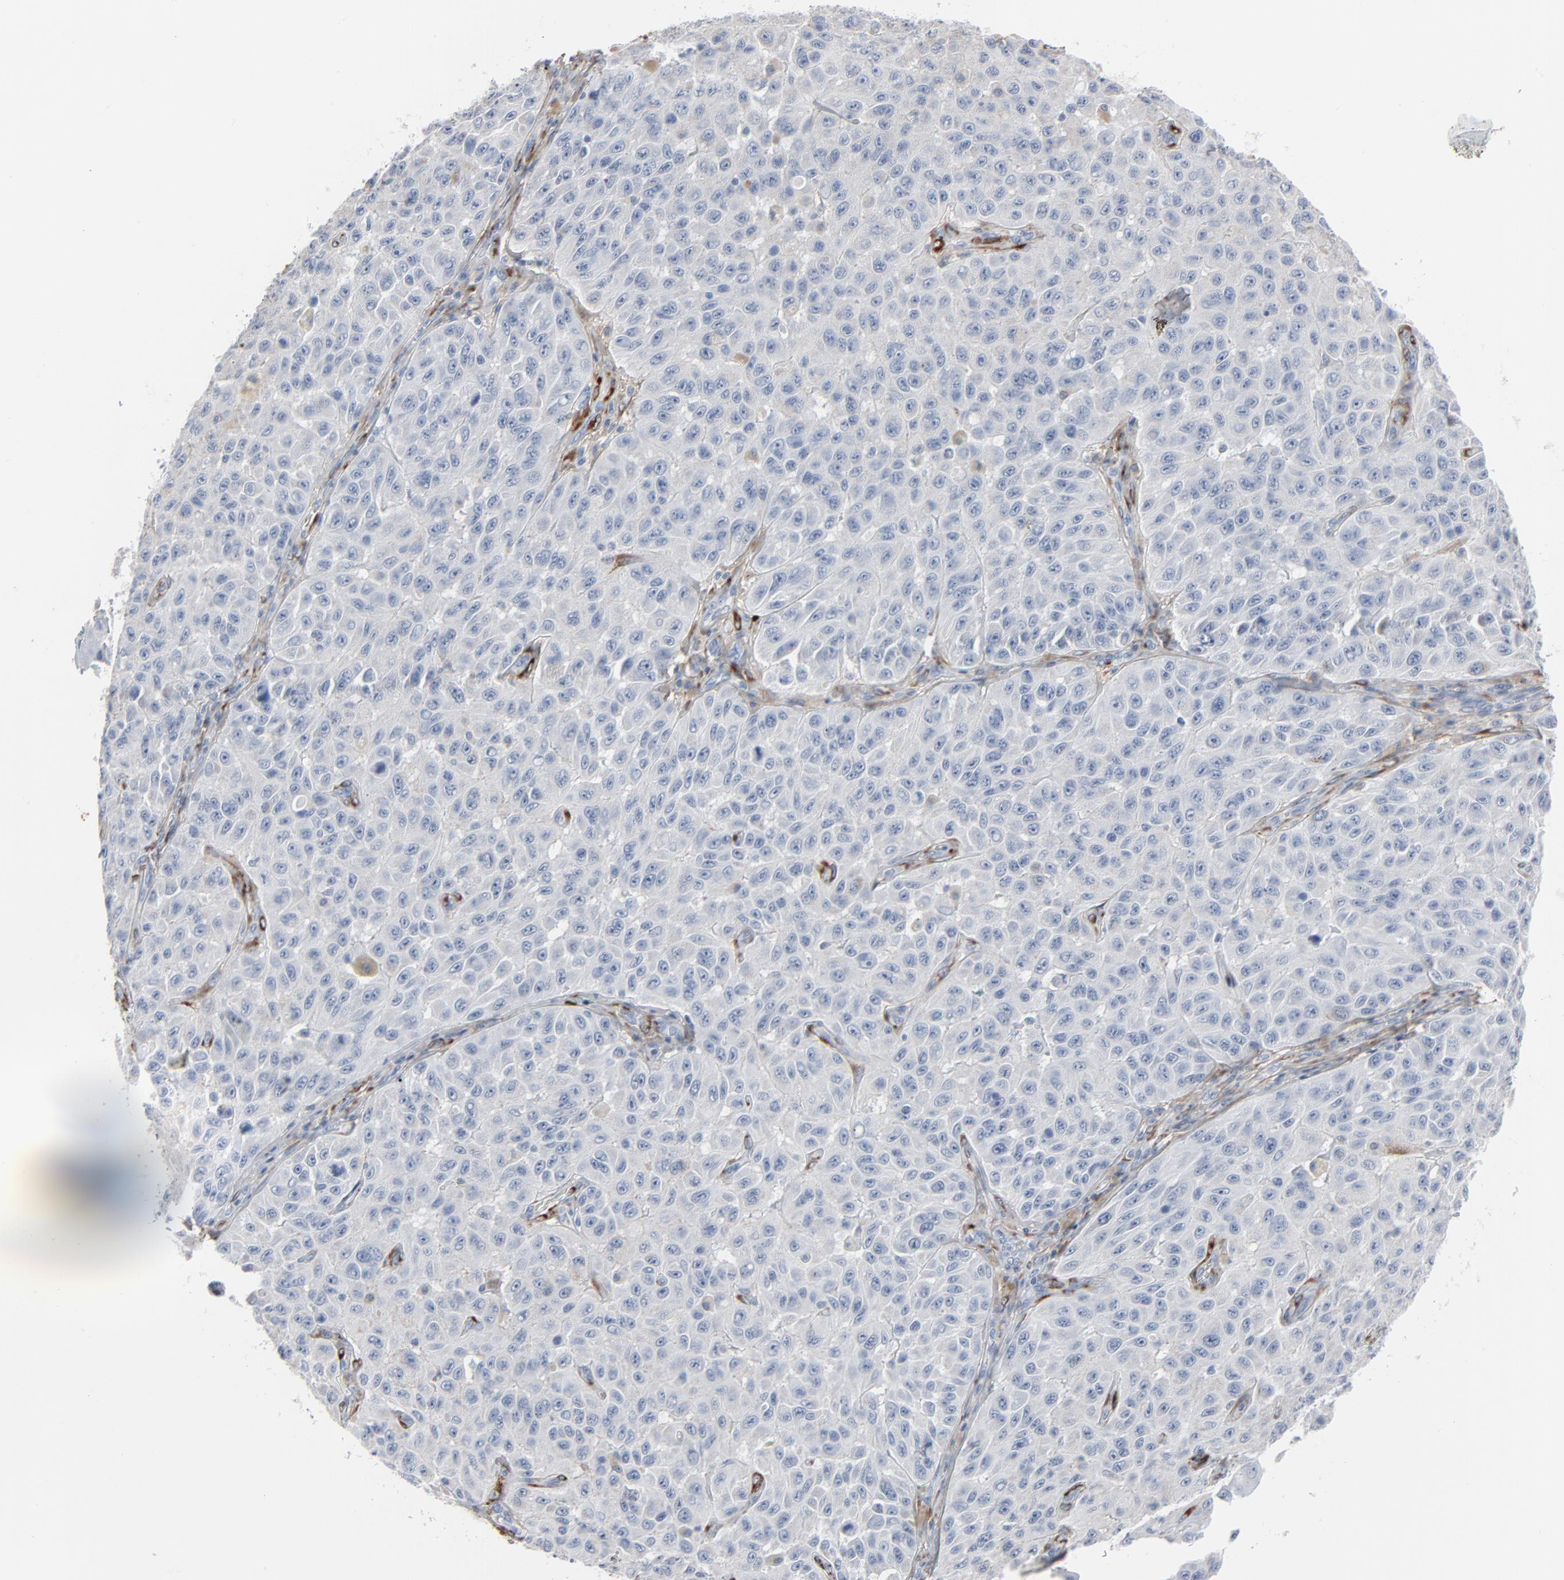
{"staining": {"intensity": "negative", "quantity": "none", "location": "none"}, "tissue": "melanoma", "cell_type": "Tumor cells", "image_type": "cancer", "snomed": [{"axis": "morphology", "description": "Malignant melanoma, NOS"}, {"axis": "topography", "description": "Skin"}], "caption": "IHC micrograph of neoplastic tissue: human melanoma stained with DAB (3,3'-diaminobenzidine) displays no significant protein staining in tumor cells.", "gene": "BGN", "patient": {"sex": "male", "age": 30}}